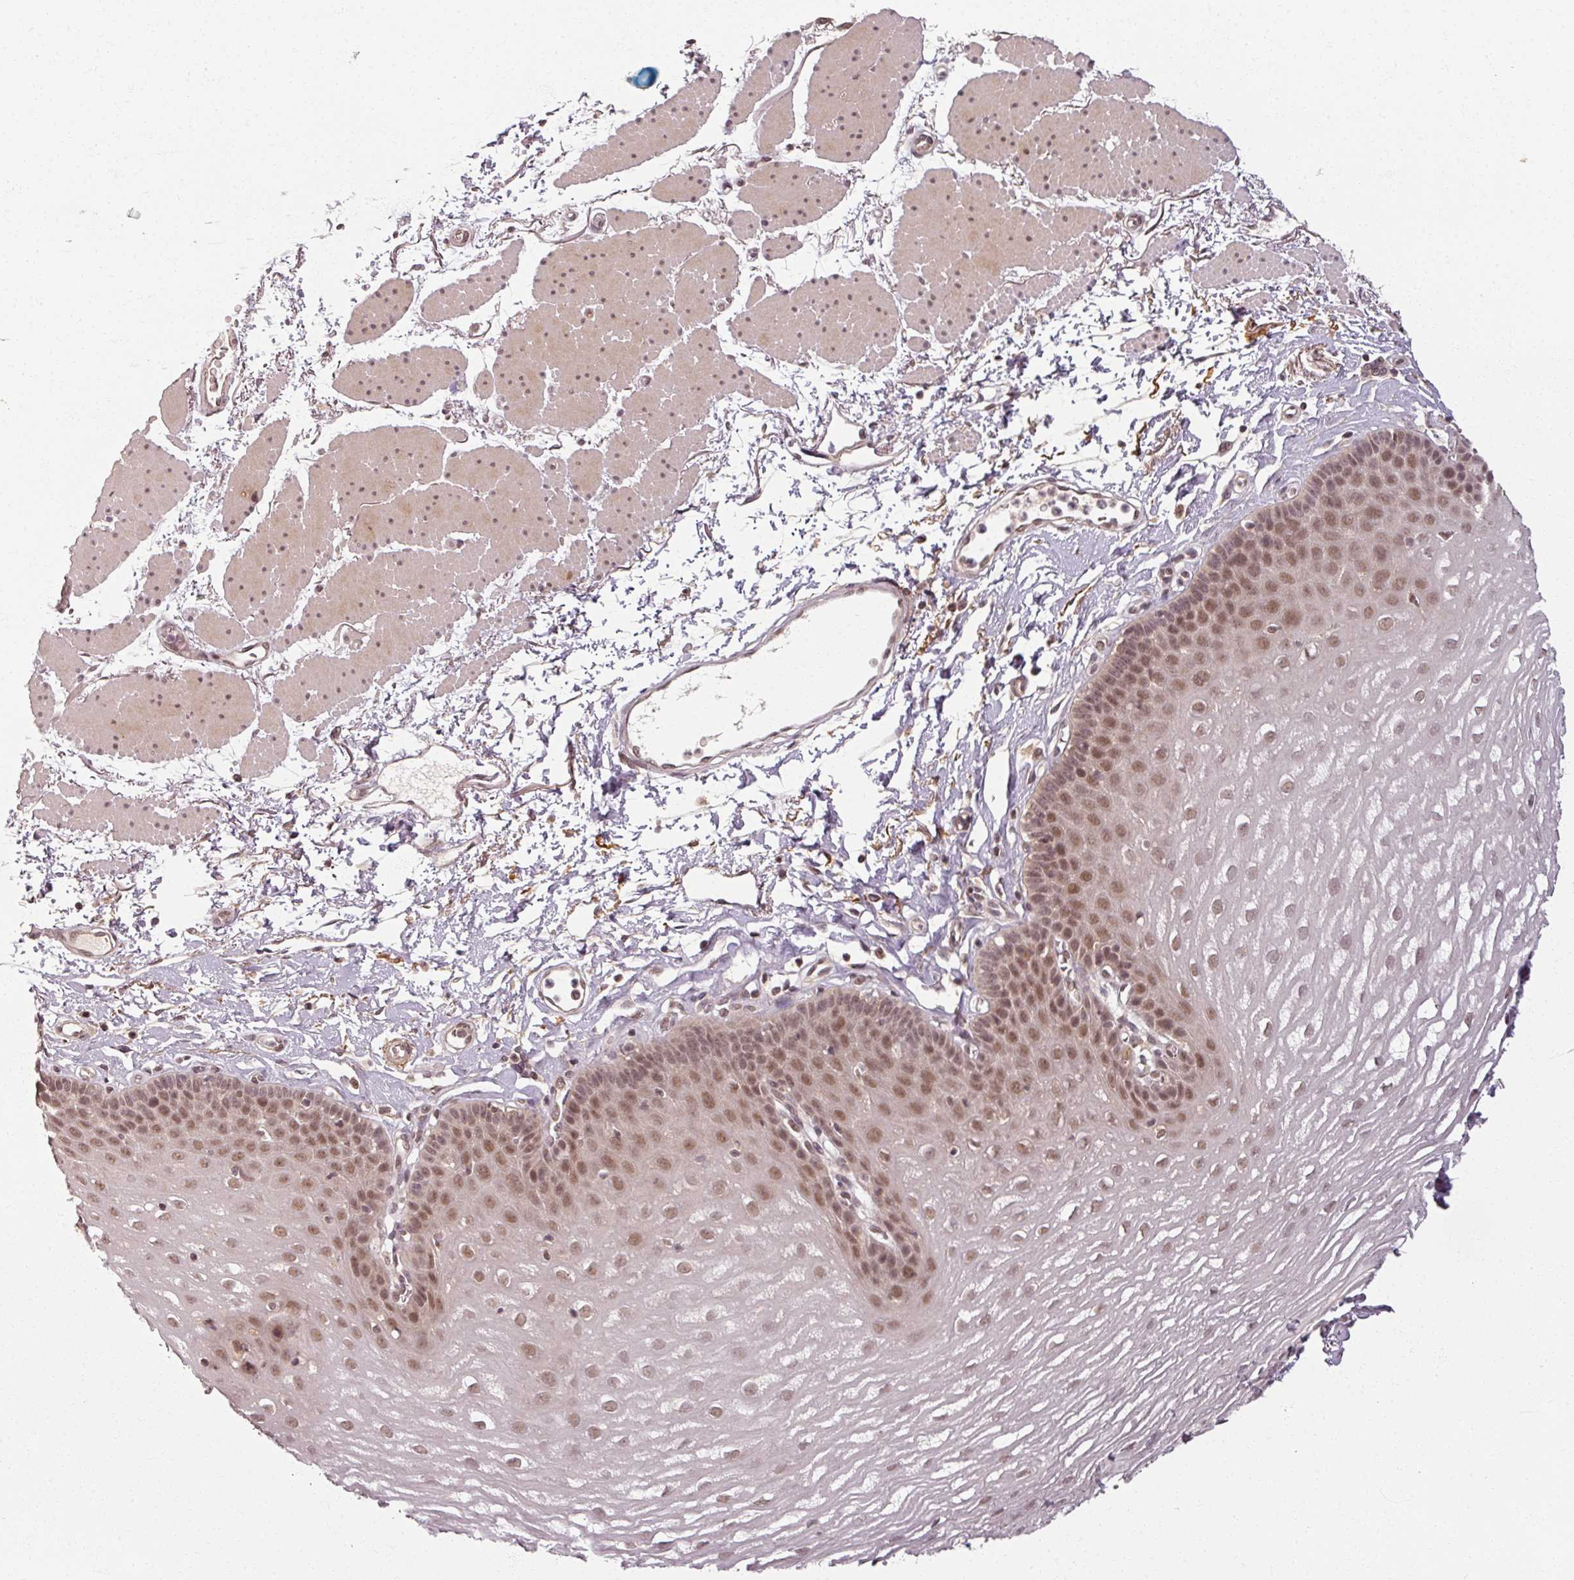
{"staining": {"intensity": "moderate", "quantity": "25%-75%", "location": "nuclear"}, "tissue": "esophagus", "cell_type": "Squamous epithelial cells", "image_type": "normal", "snomed": [{"axis": "morphology", "description": "Normal tissue, NOS"}, {"axis": "topography", "description": "Esophagus"}], "caption": "Squamous epithelial cells display medium levels of moderate nuclear positivity in approximately 25%-75% of cells in unremarkable human esophagus.", "gene": "POLR2G", "patient": {"sex": "female", "age": 81}}